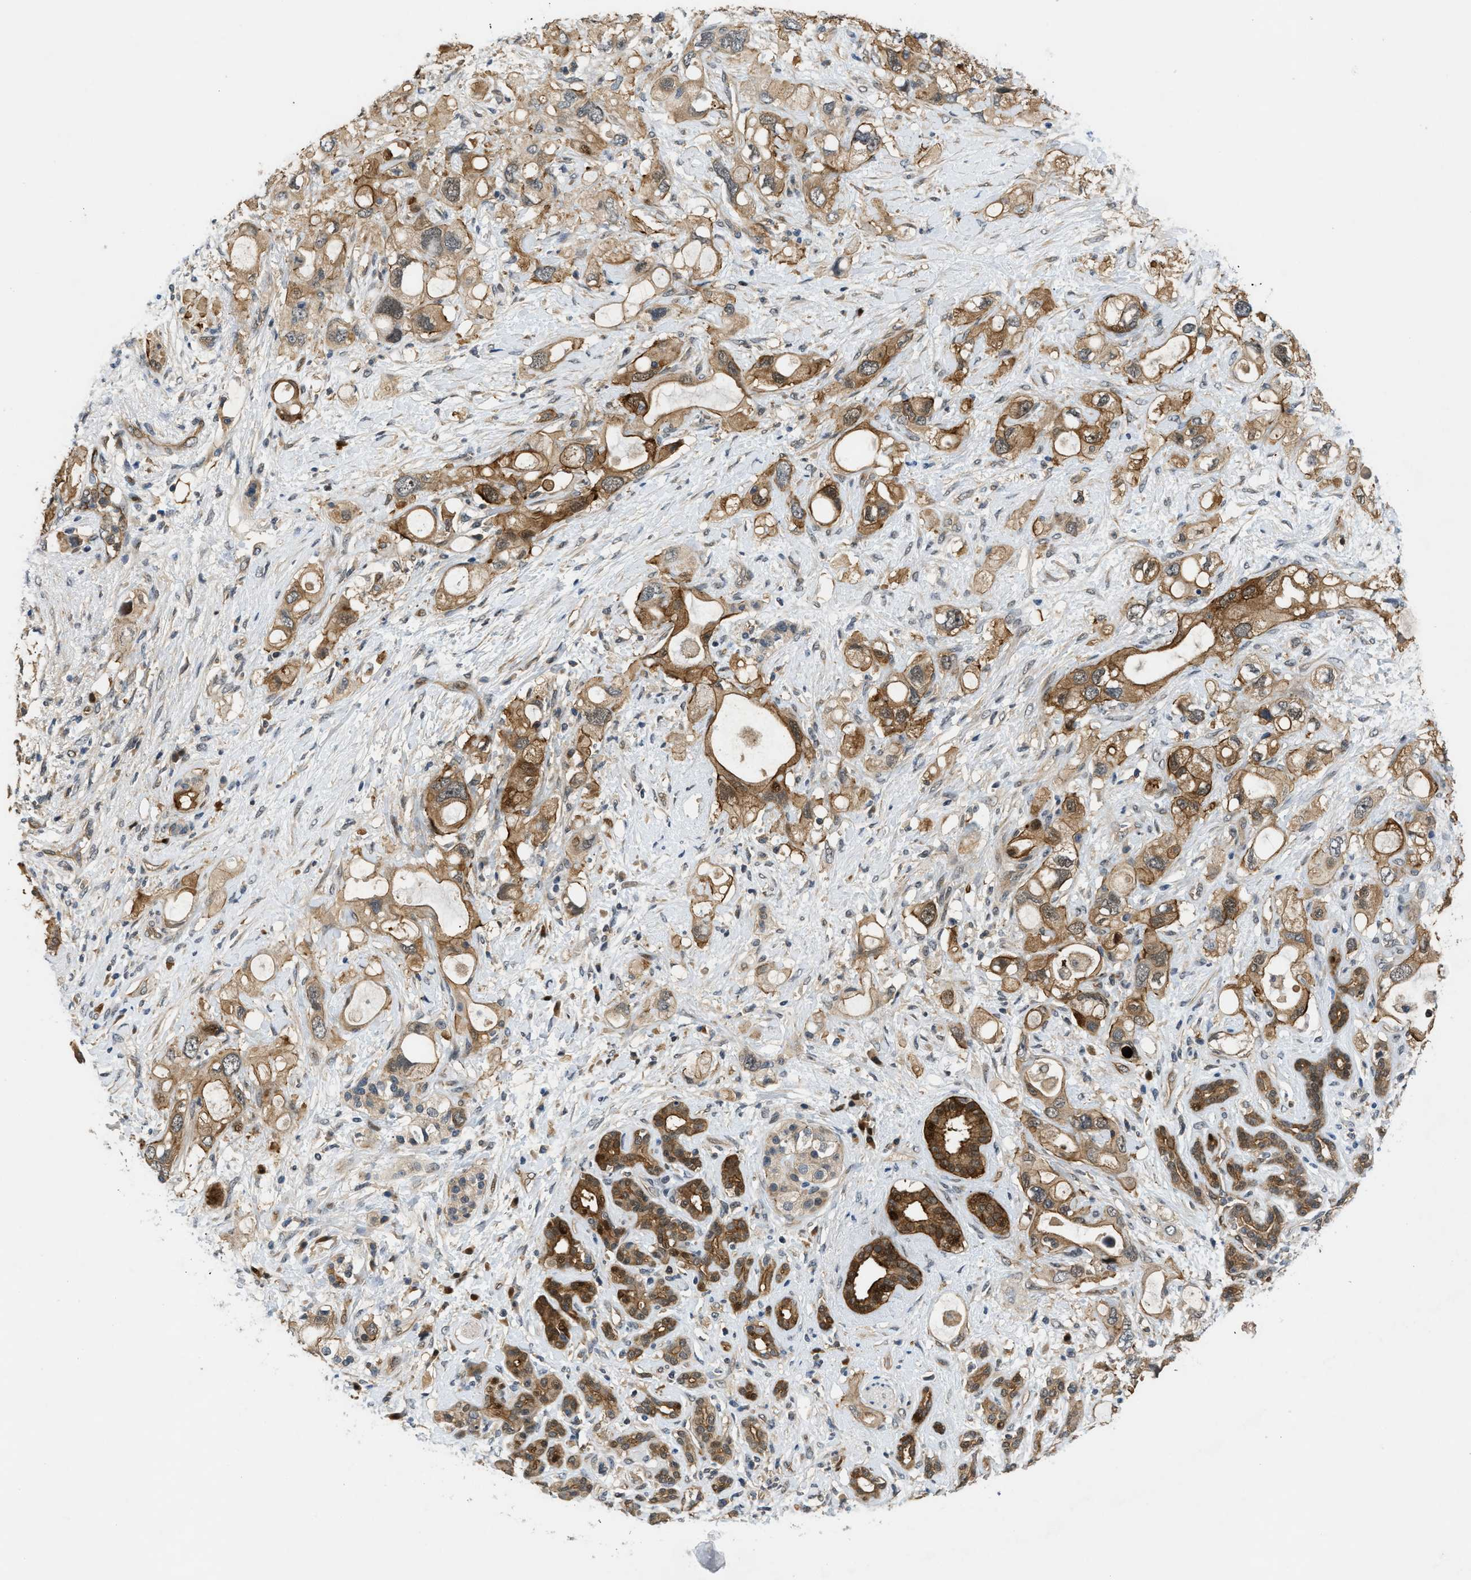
{"staining": {"intensity": "moderate", "quantity": ">75%", "location": "cytoplasmic/membranous"}, "tissue": "pancreatic cancer", "cell_type": "Tumor cells", "image_type": "cancer", "snomed": [{"axis": "morphology", "description": "Adenocarcinoma, NOS"}, {"axis": "topography", "description": "Pancreas"}], "caption": "This photomicrograph reveals immunohistochemistry (IHC) staining of human adenocarcinoma (pancreatic), with medium moderate cytoplasmic/membranous positivity in about >75% of tumor cells.", "gene": "TRAK2", "patient": {"sex": "female", "age": 56}}